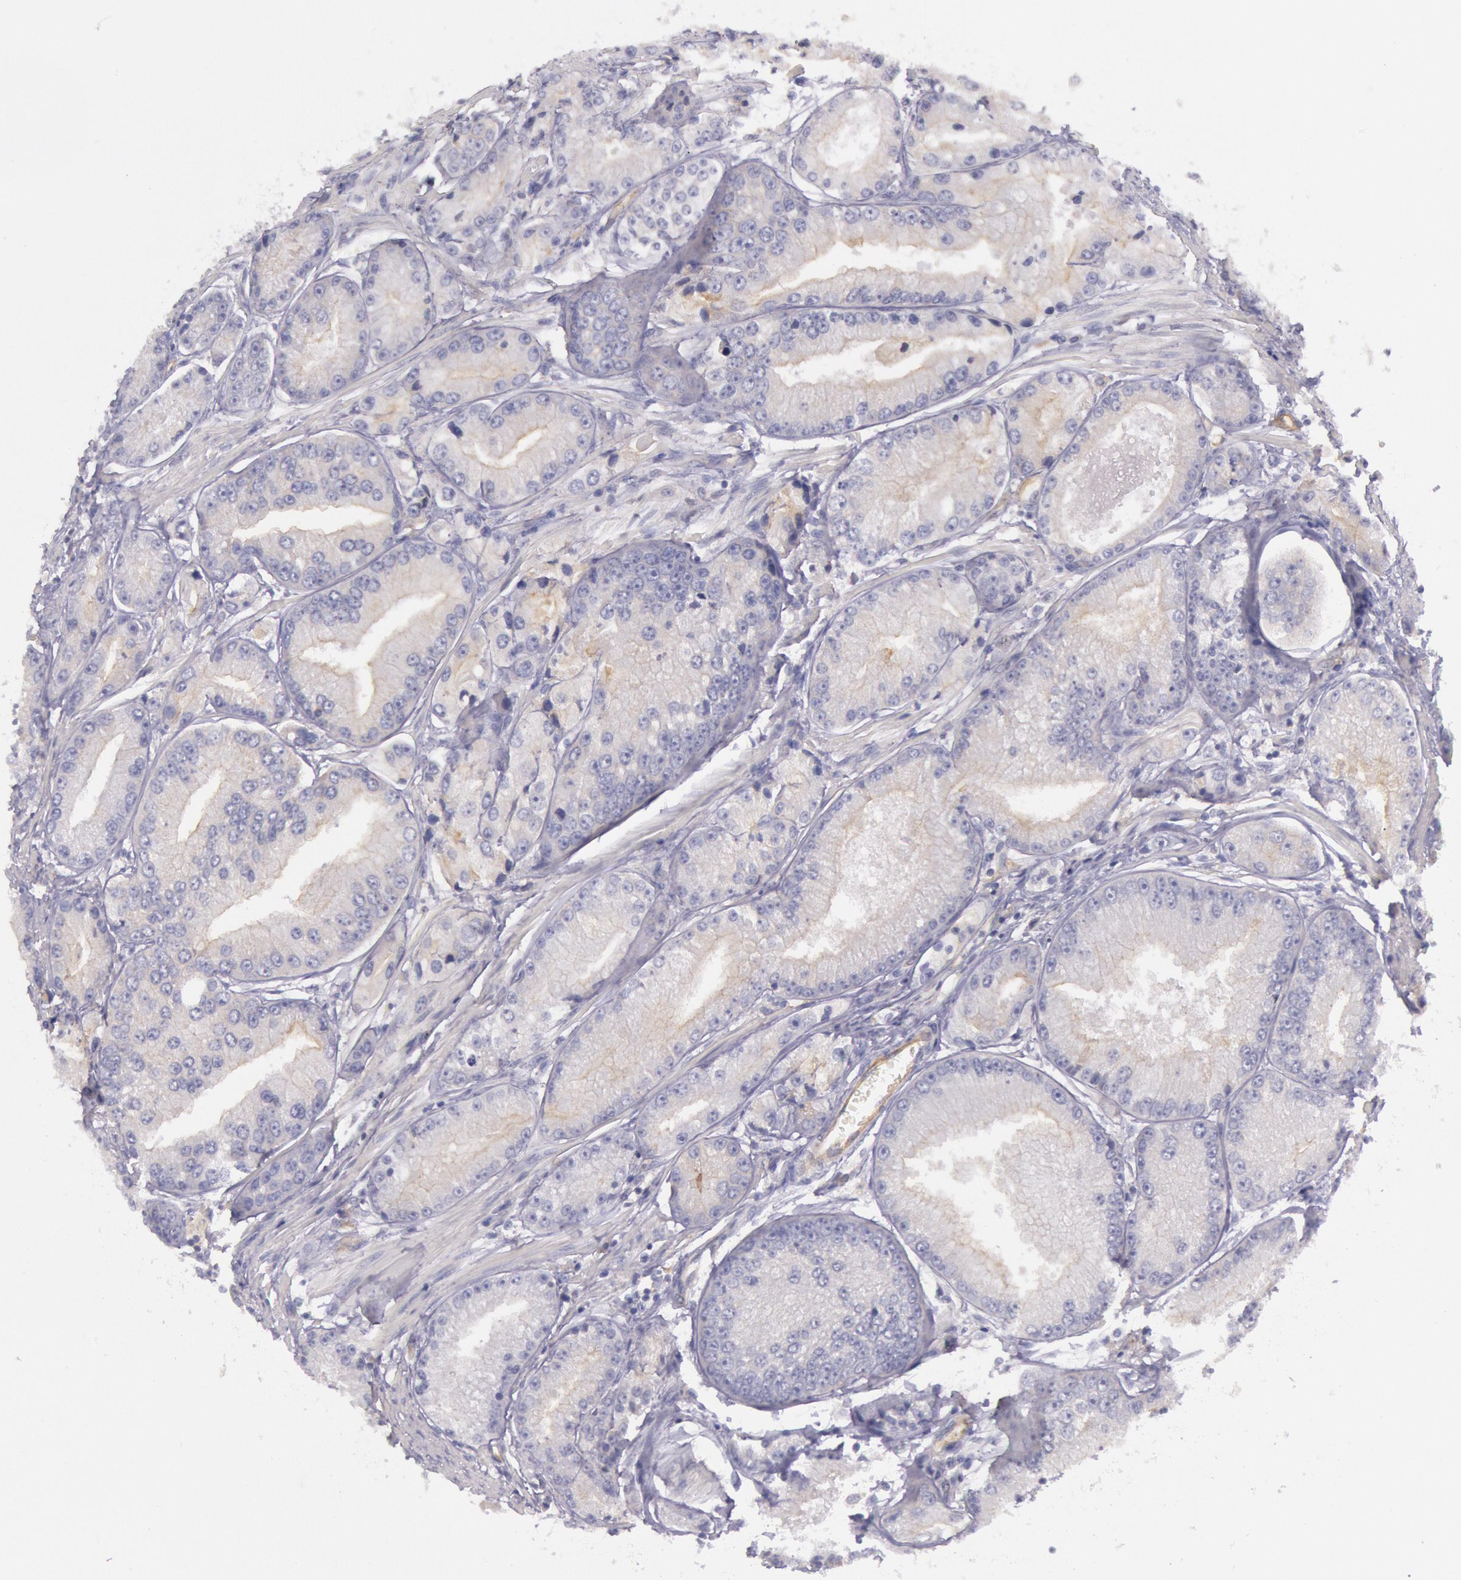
{"staining": {"intensity": "weak", "quantity": ">75%", "location": "cytoplasmic/membranous"}, "tissue": "prostate cancer", "cell_type": "Tumor cells", "image_type": "cancer", "snomed": [{"axis": "morphology", "description": "Adenocarcinoma, Medium grade"}, {"axis": "topography", "description": "Prostate"}], "caption": "A histopathology image of human adenocarcinoma (medium-grade) (prostate) stained for a protein shows weak cytoplasmic/membranous brown staining in tumor cells.", "gene": "MYO5A", "patient": {"sex": "male", "age": 72}}